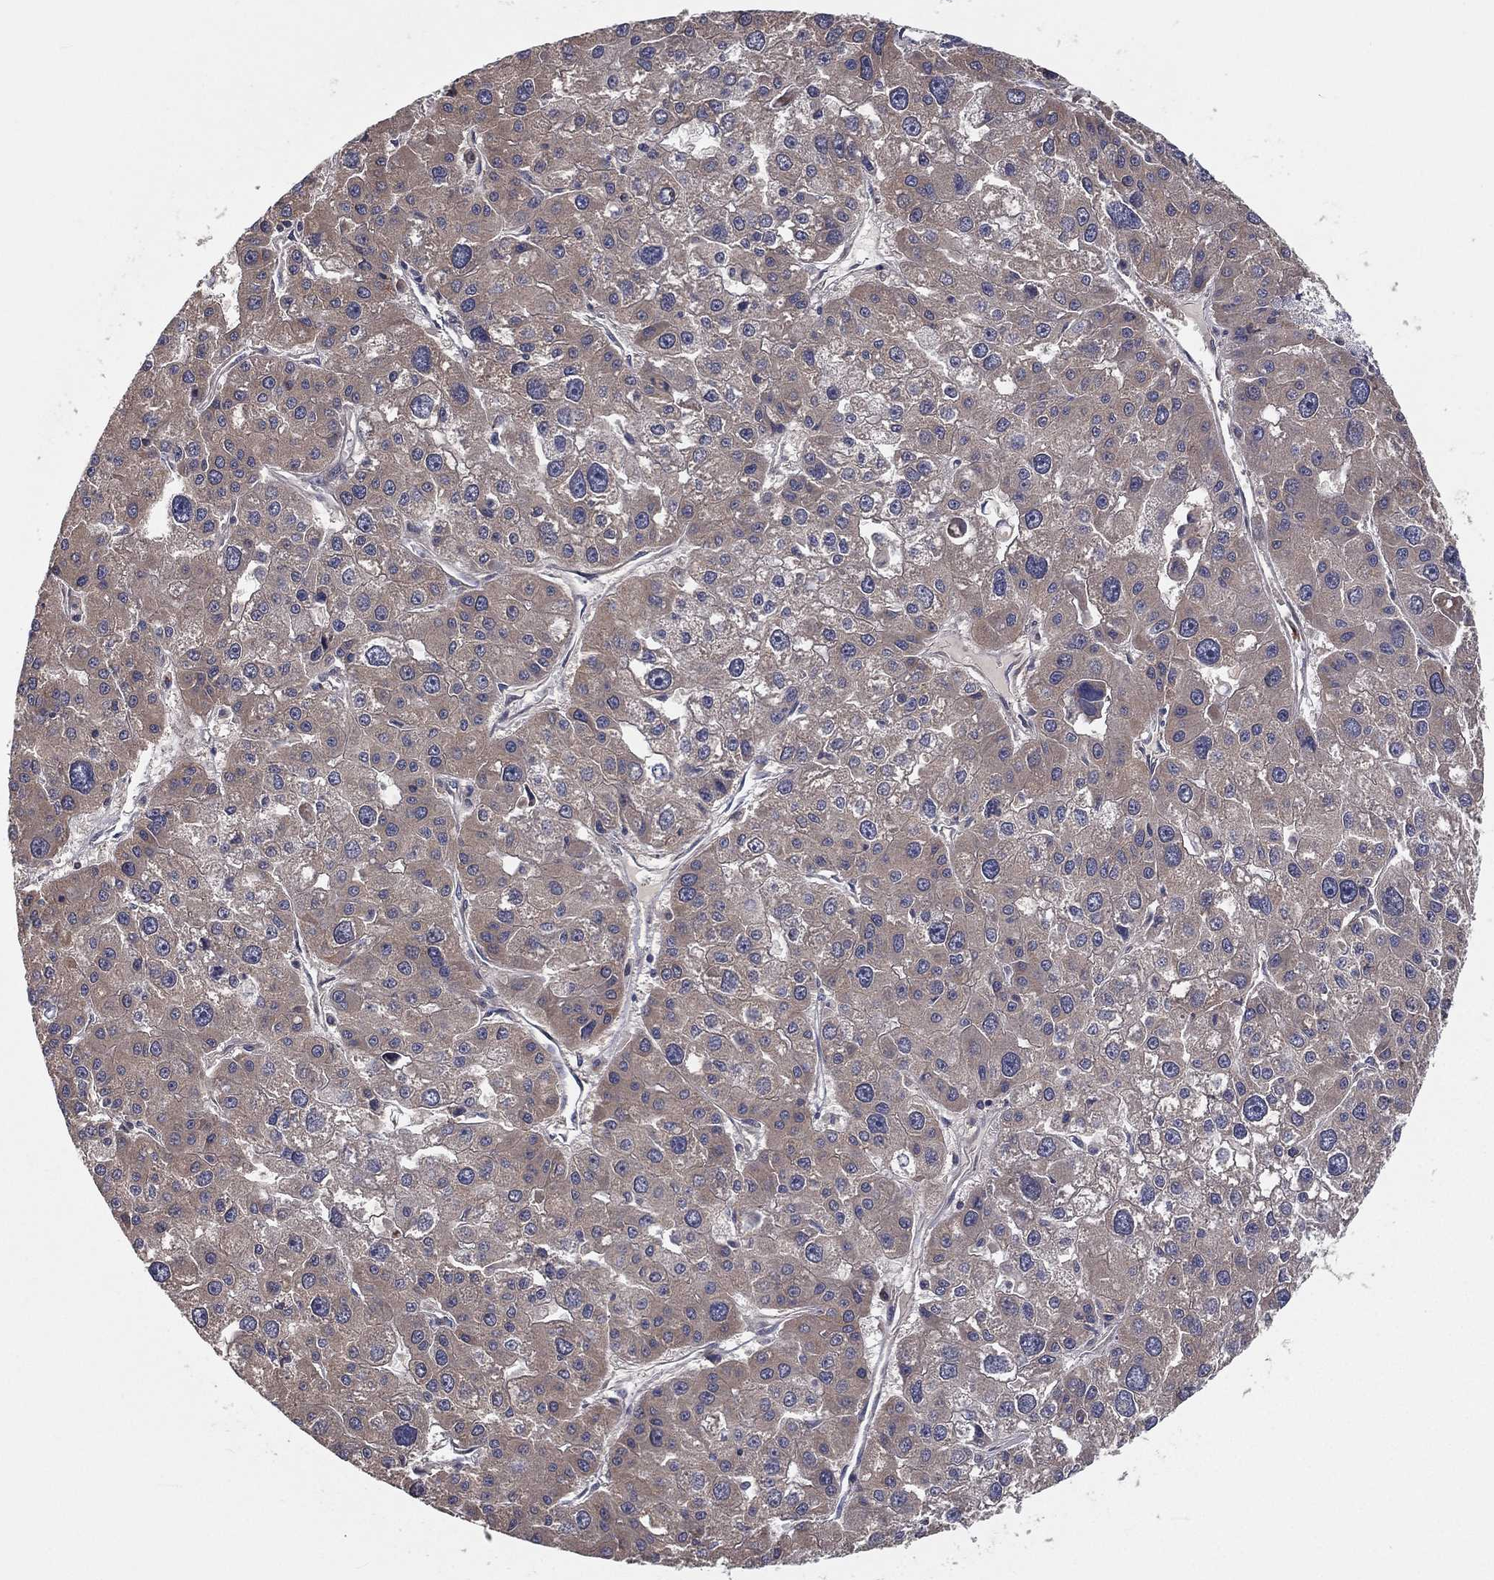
{"staining": {"intensity": "moderate", "quantity": "25%-75%", "location": "cytoplasmic/membranous"}, "tissue": "liver cancer", "cell_type": "Tumor cells", "image_type": "cancer", "snomed": [{"axis": "morphology", "description": "Carcinoma, Hepatocellular, NOS"}, {"axis": "topography", "description": "Liver"}], "caption": "Approximately 25%-75% of tumor cells in hepatocellular carcinoma (liver) reveal moderate cytoplasmic/membranous protein expression as visualized by brown immunohistochemical staining.", "gene": "EIF2B5", "patient": {"sex": "male", "age": 73}}